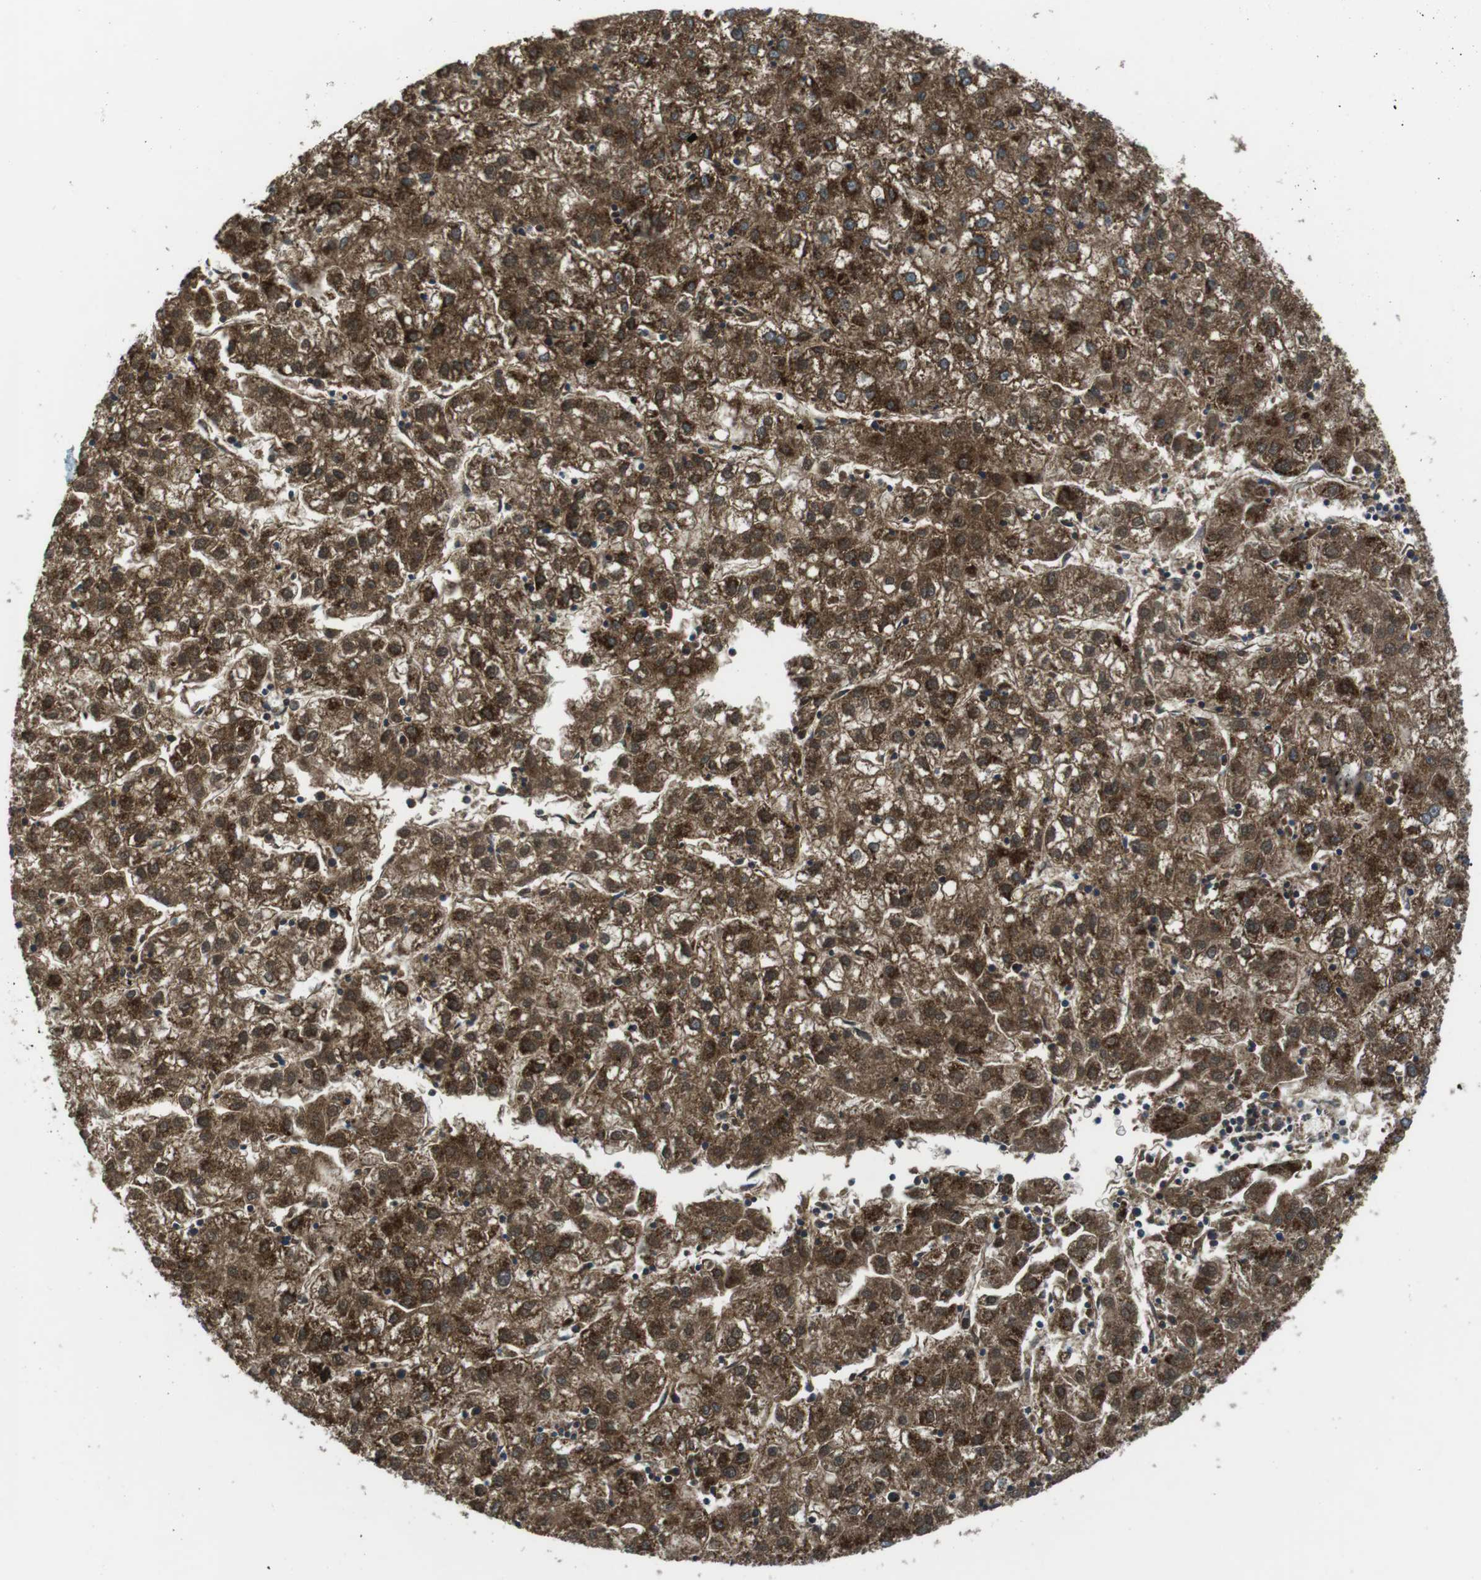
{"staining": {"intensity": "strong", "quantity": ">75%", "location": "cytoplasmic/membranous"}, "tissue": "liver cancer", "cell_type": "Tumor cells", "image_type": "cancer", "snomed": [{"axis": "morphology", "description": "Carcinoma, Hepatocellular, NOS"}, {"axis": "topography", "description": "Liver"}], "caption": "Strong cytoplasmic/membranous positivity is appreciated in about >75% of tumor cells in liver cancer.", "gene": "BACE1", "patient": {"sex": "male", "age": 72}}